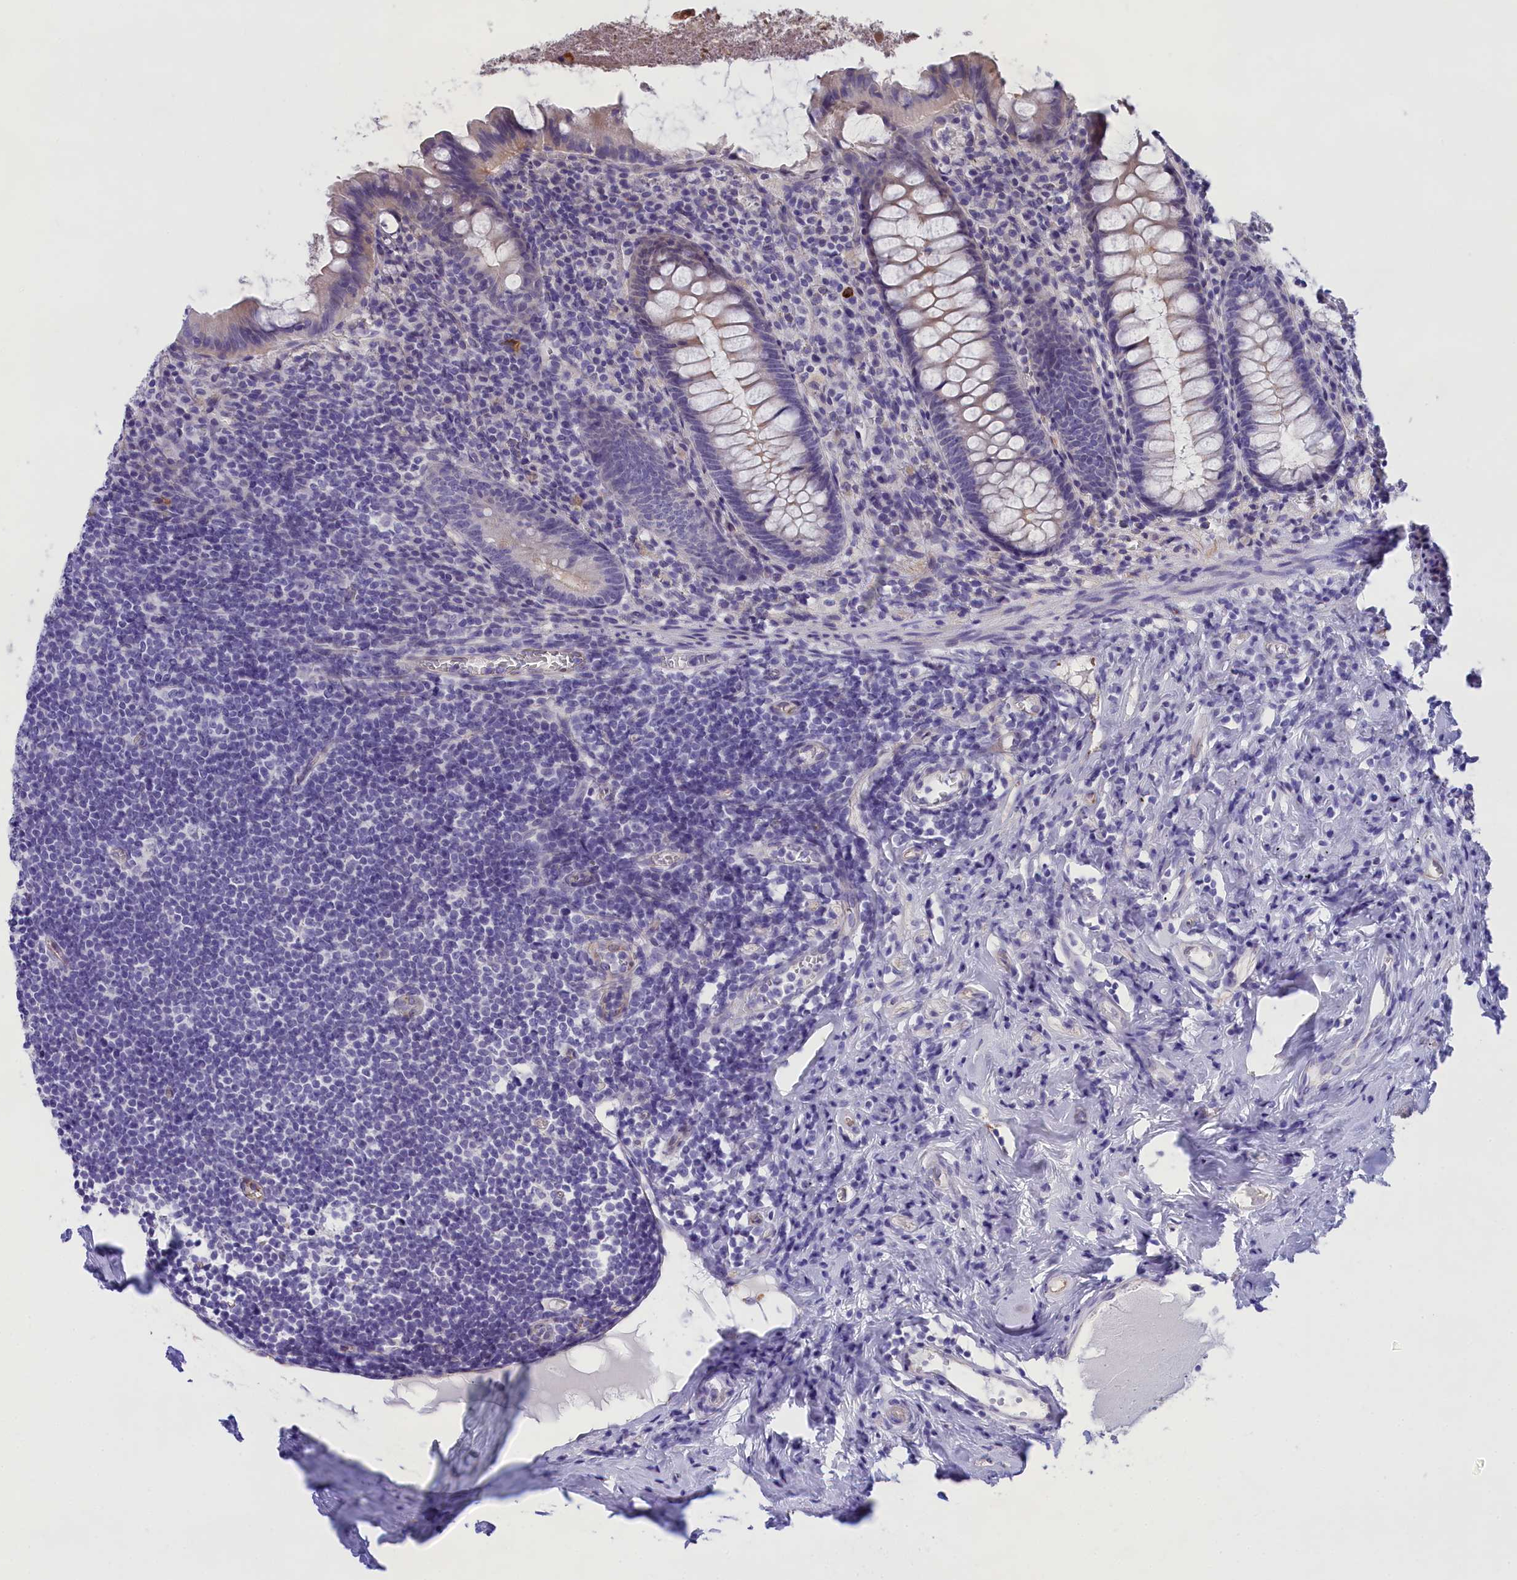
{"staining": {"intensity": "negative", "quantity": "none", "location": "none"}, "tissue": "appendix", "cell_type": "Glandular cells", "image_type": "normal", "snomed": [{"axis": "morphology", "description": "Normal tissue, NOS"}, {"axis": "topography", "description": "Appendix"}], "caption": "A high-resolution photomicrograph shows immunohistochemistry staining of unremarkable appendix, which demonstrates no significant expression in glandular cells. (Stains: DAB (3,3'-diaminobenzidine) IHC with hematoxylin counter stain, Microscopy: brightfield microscopy at high magnification).", "gene": "TACSTD2", "patient": {"sex": "female", "age": 51}}